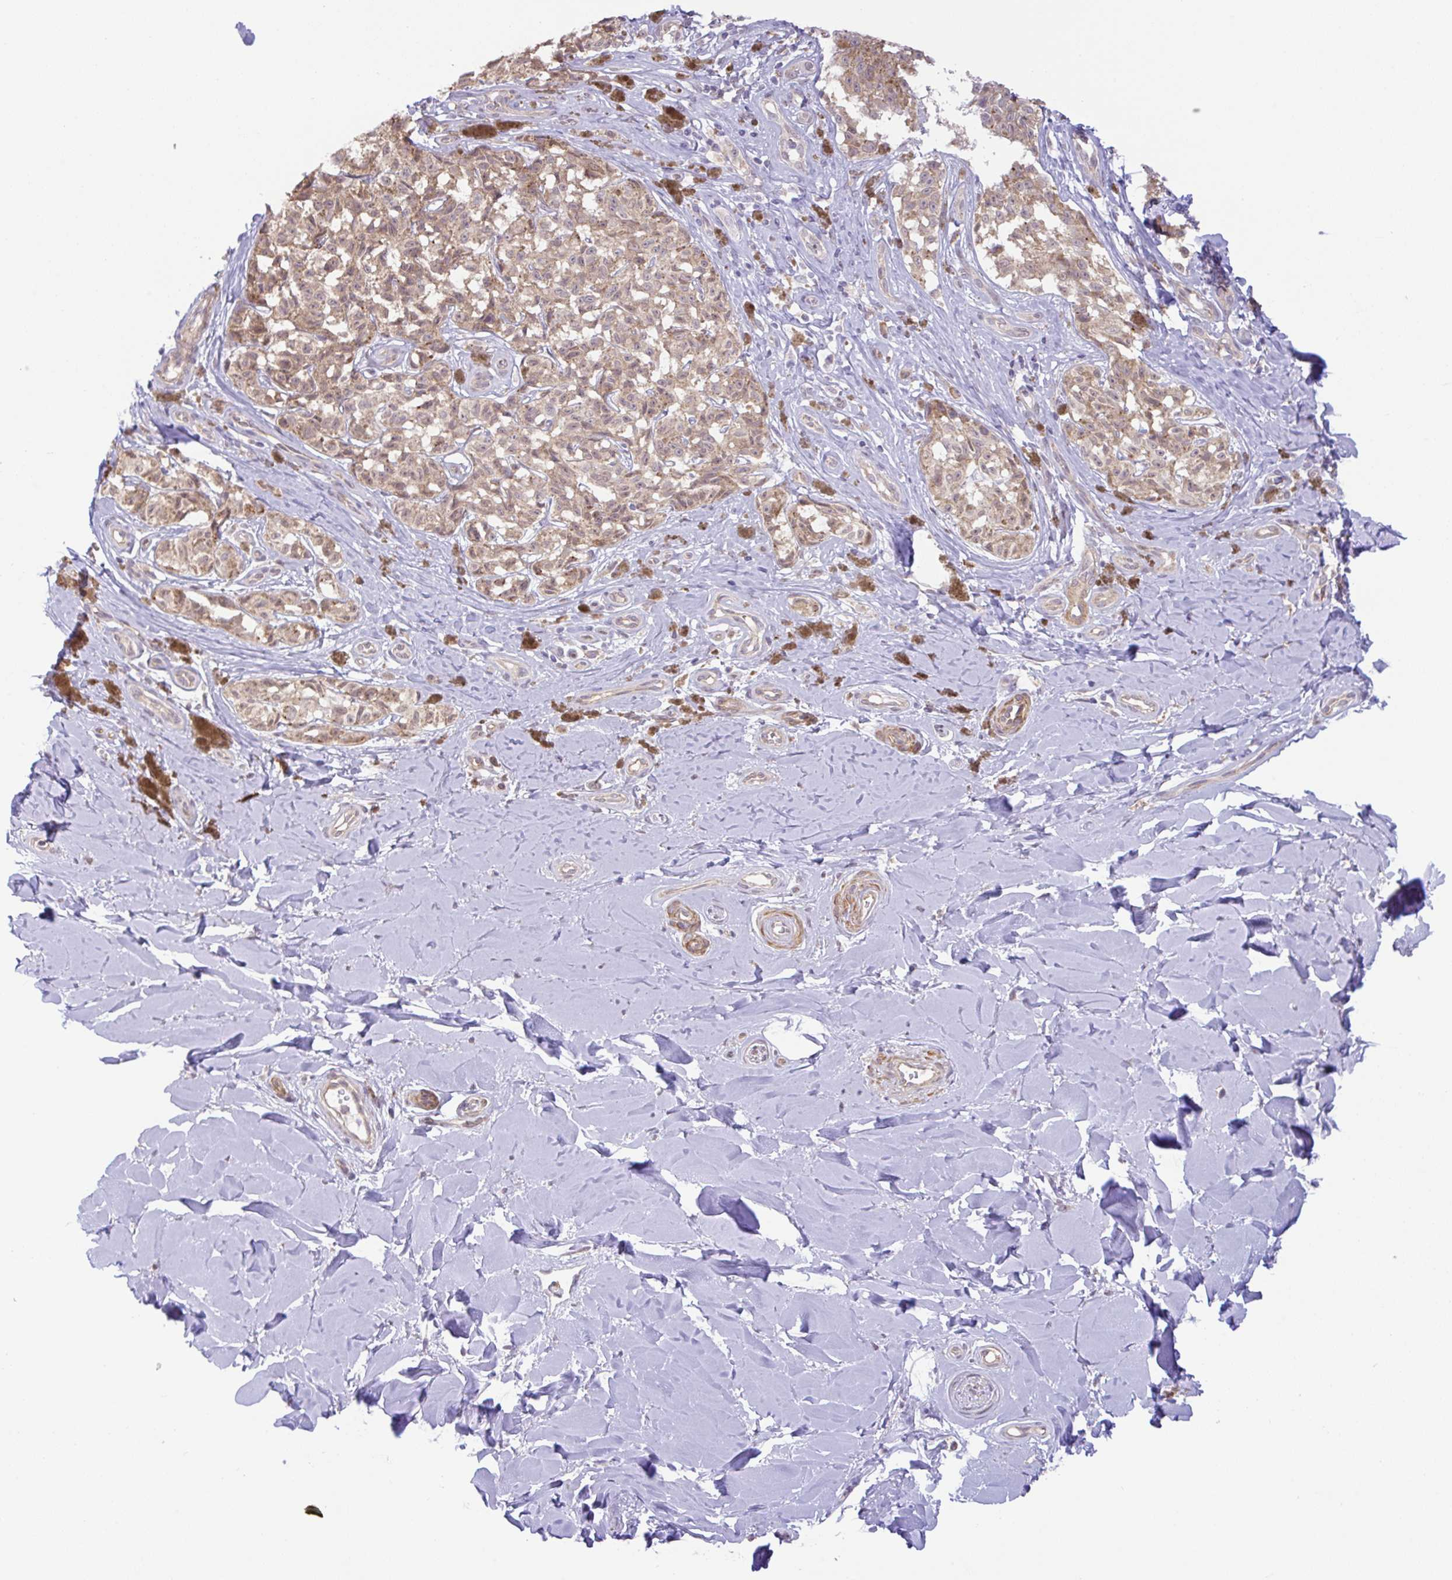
{"staining": {"intensity": "weak", "quantity": ">75%", "location": "cytoplasmic/membranous"}, "tissue": "melanoma", "cell_type": "Tumor cells", "image_type": "cancer", "snomed": [{"axis": "morphology", "description": "Malignant melanoma, NOS"}, {"axis": "topography", "description": "Skin"}], "caption": "Protein staining of melanoma tissue shows weak cytoplasmic/membranous expression in about >75% of tumor cells.", "gene": "DLEU7", "patient": {"sex": "female", "age": 65}}